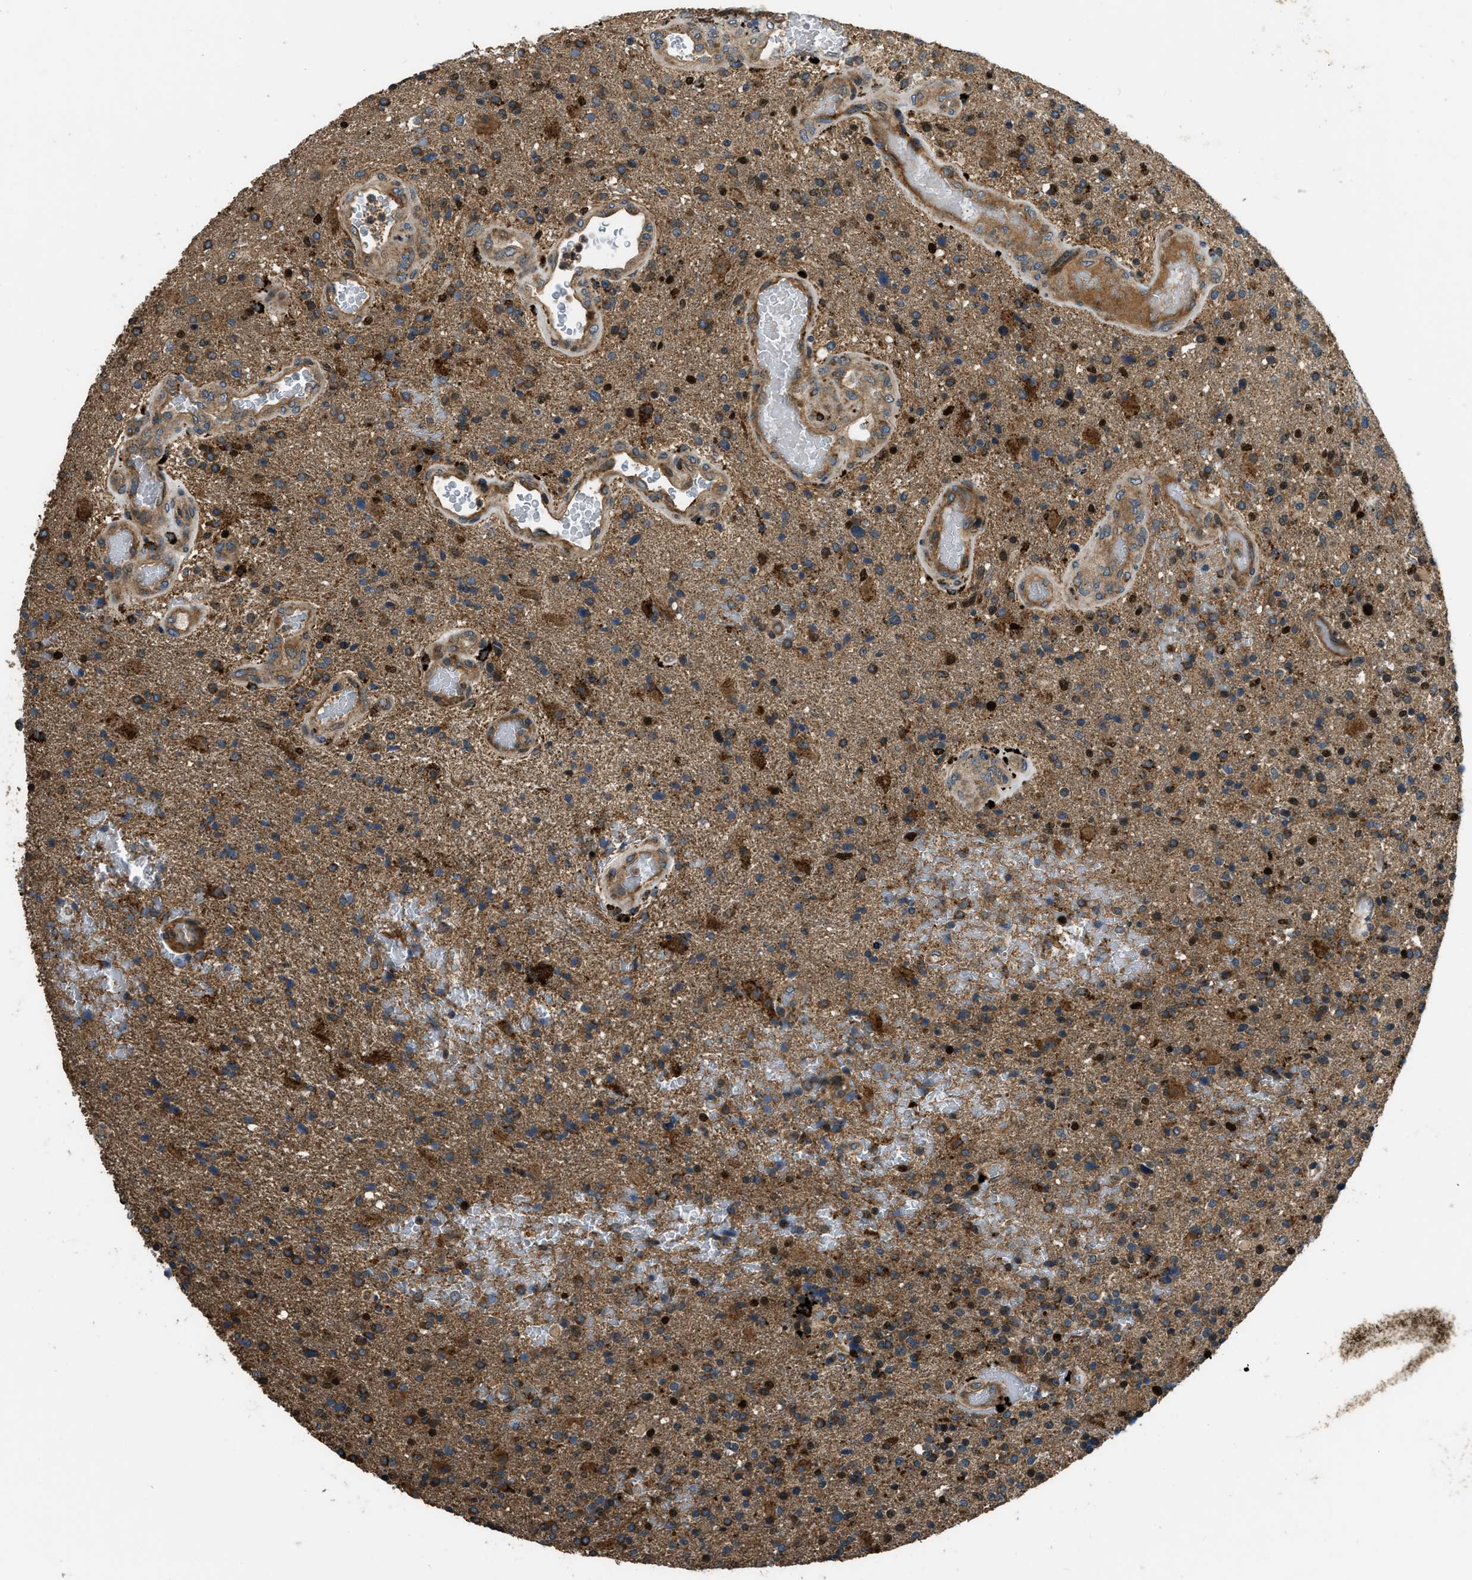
{"staining": {"intensity": "strong", "quantity": ">75%", "location": "cytoplasmic/membranous"}, "tissue": "glioma", "cell_type": "Tumor cells", "image_type": "cancer", "snomed": [{"axis": "morphology", "description": "Glioma, malignant, High grade"}, {"axis": "topography", "description": "Brain"}], "caption": "Immunohistochemistry histopathology image of neoplastic tissue: high-grade glioma (malignant) stained using immunohistochemistry demonstrates high levels of strong protein expression localized specifically in the cytoplasmic/membranous of tumor cells, appearing as a cytoplasmic/membranous brown color.", "gene": "GGH", "patient": {"sex": "male", "age": 72}}